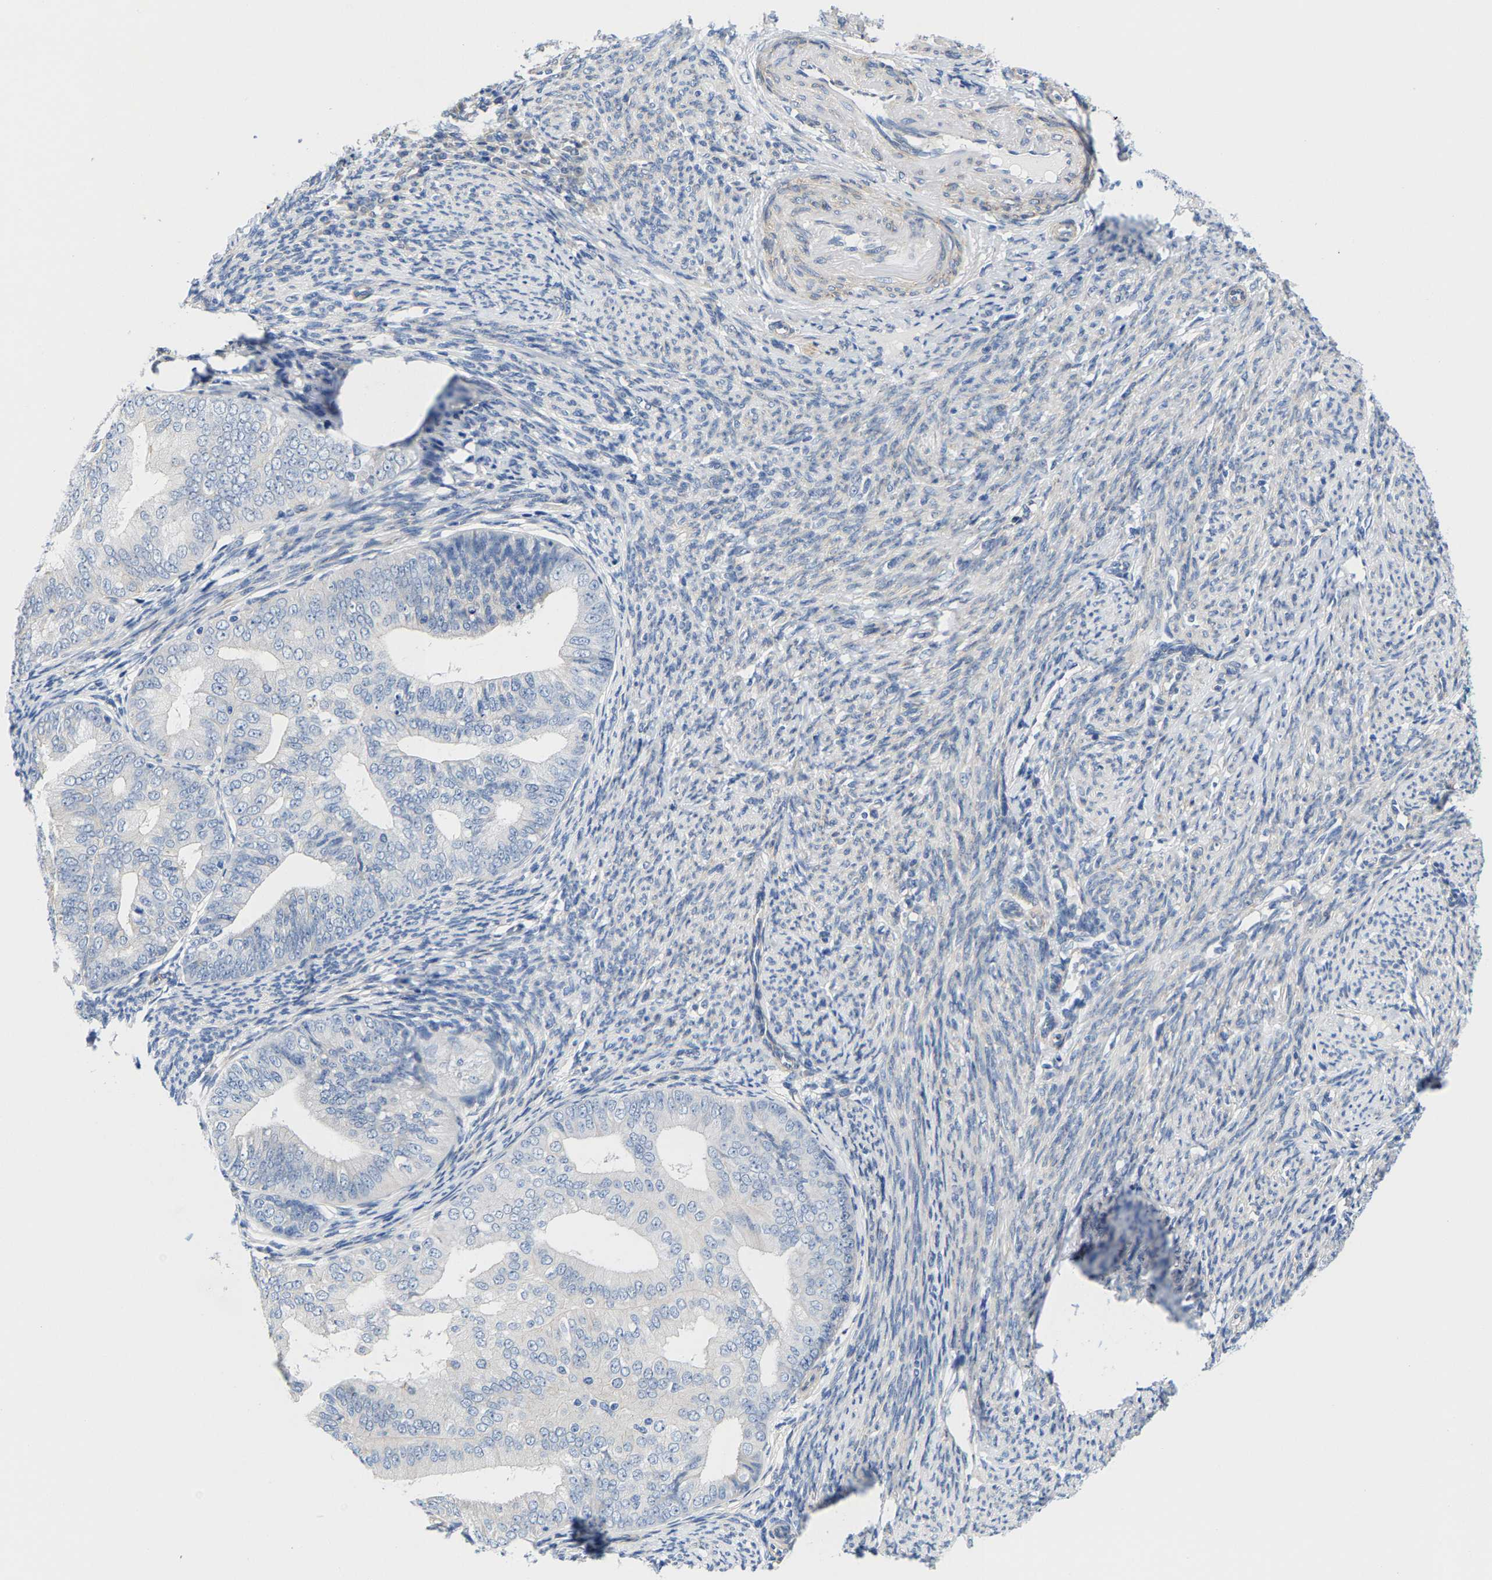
{"staining": {"intensity": "negative", "quantity": "none", "location": "none"}, "tissue": "endometrial cancer", "cell_type": "Tumor cells", "image_type": "cancer", "snomed": [{"axis": "morphology", "description": "Adenocarcinoma, NOS"}, {"axis": "topography", "description": "Endometrium"}], "caption": "Immunohistochemical staining of endometrial cancer (adenocarcinoma) reveals no significant expression in tumor cells.", "gene": "DSCAM", "patient": {"sex": "female", "age": 63}}